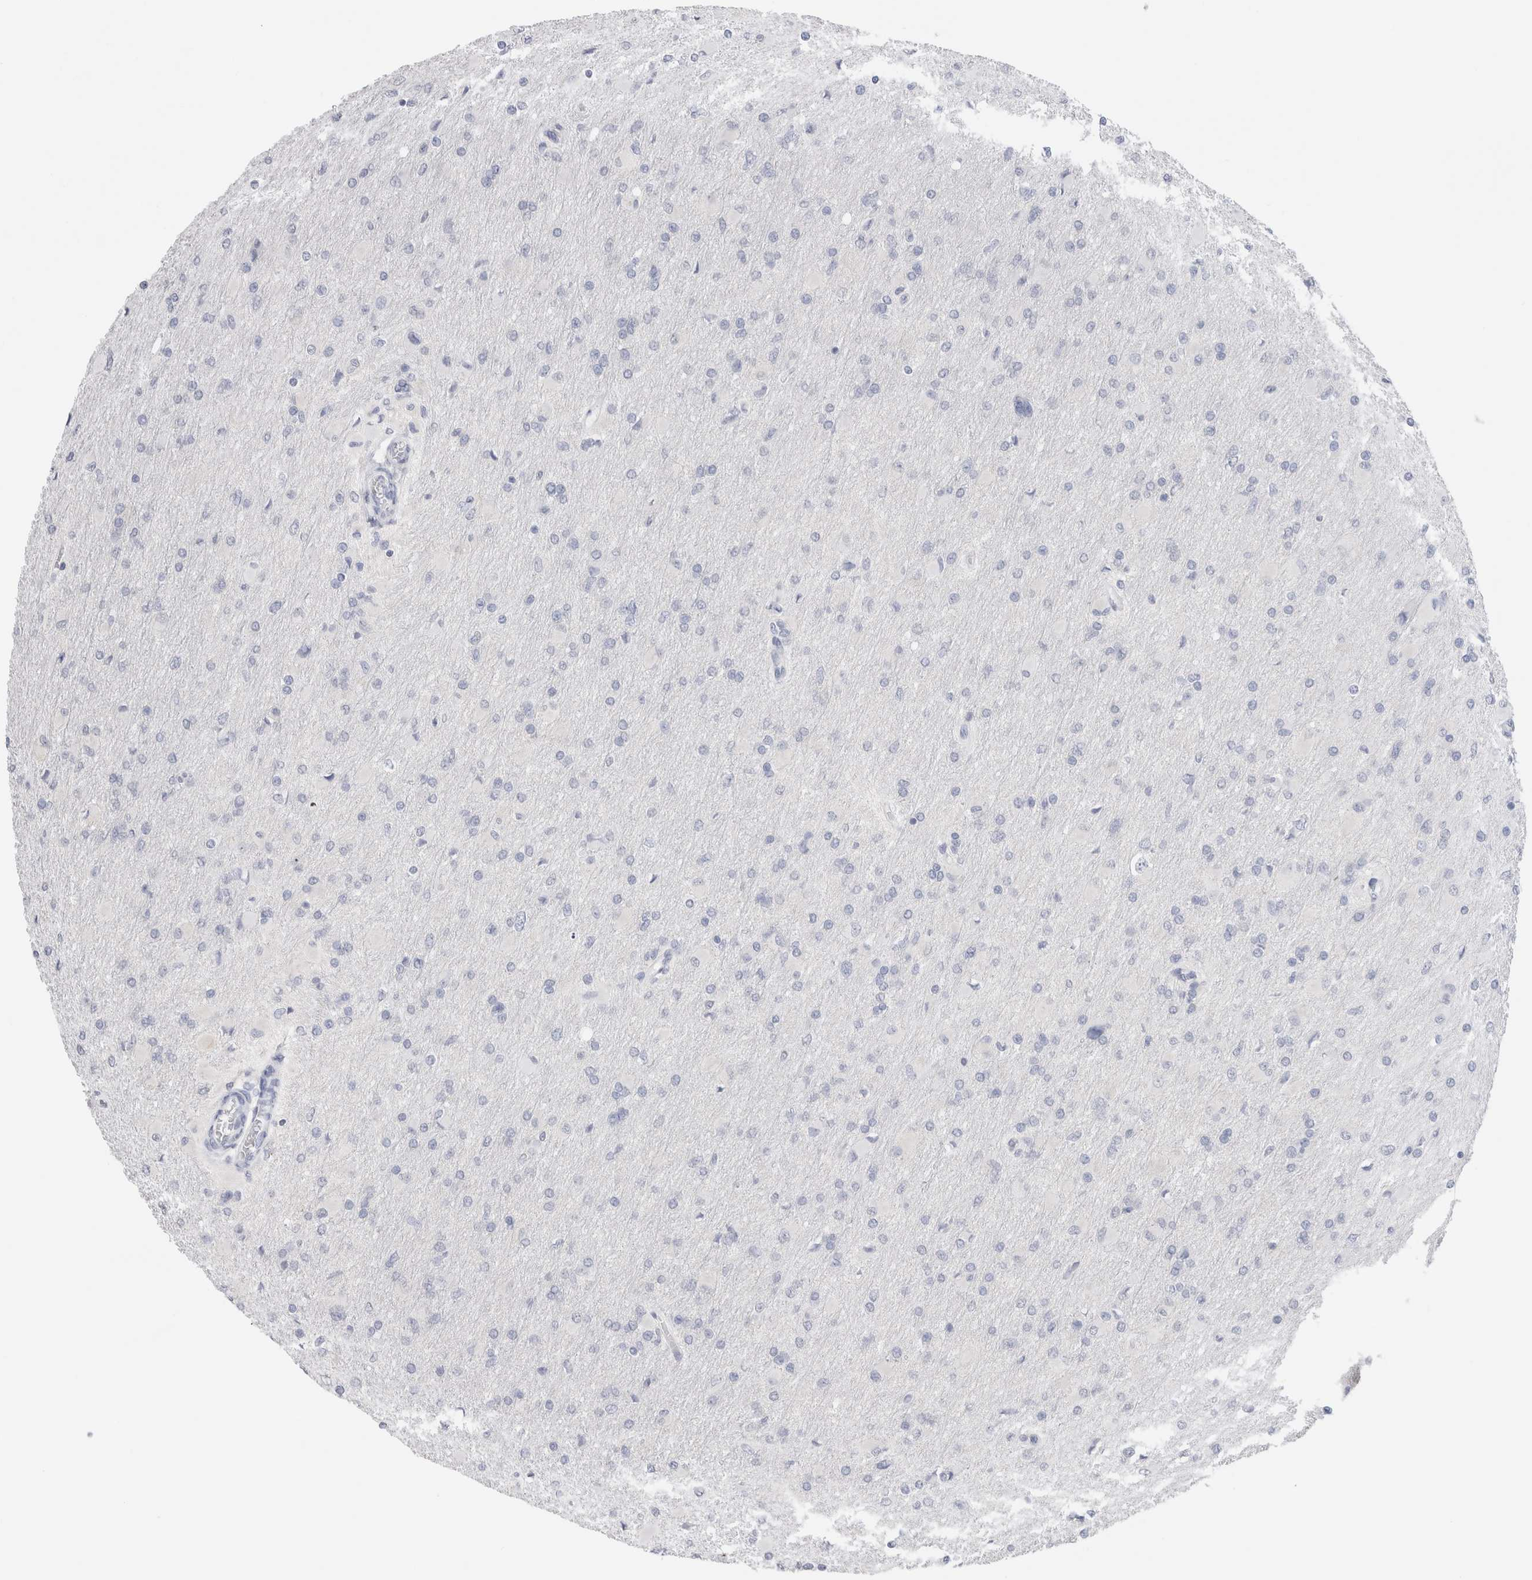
{"staining": {"intensity": "negative", "quantity": "none", "location": "none"}, "tissue": "glioma", "cell_type": "Tumor cells", "image_type": "cancer", "snomed": [{"axis": "morphology", "description": "Glioma, malignant, High grade"}, {"axis": "topography", "description": "Cerebral cortex"}], "caption": "Immunohistochemistry histopathology image of neoplastic tissue: human glioma stained with DAB displays no significant protein staining in tumor cells.", "gene": "LAMP3", "patient": {"sex": "female", "age": 36}}